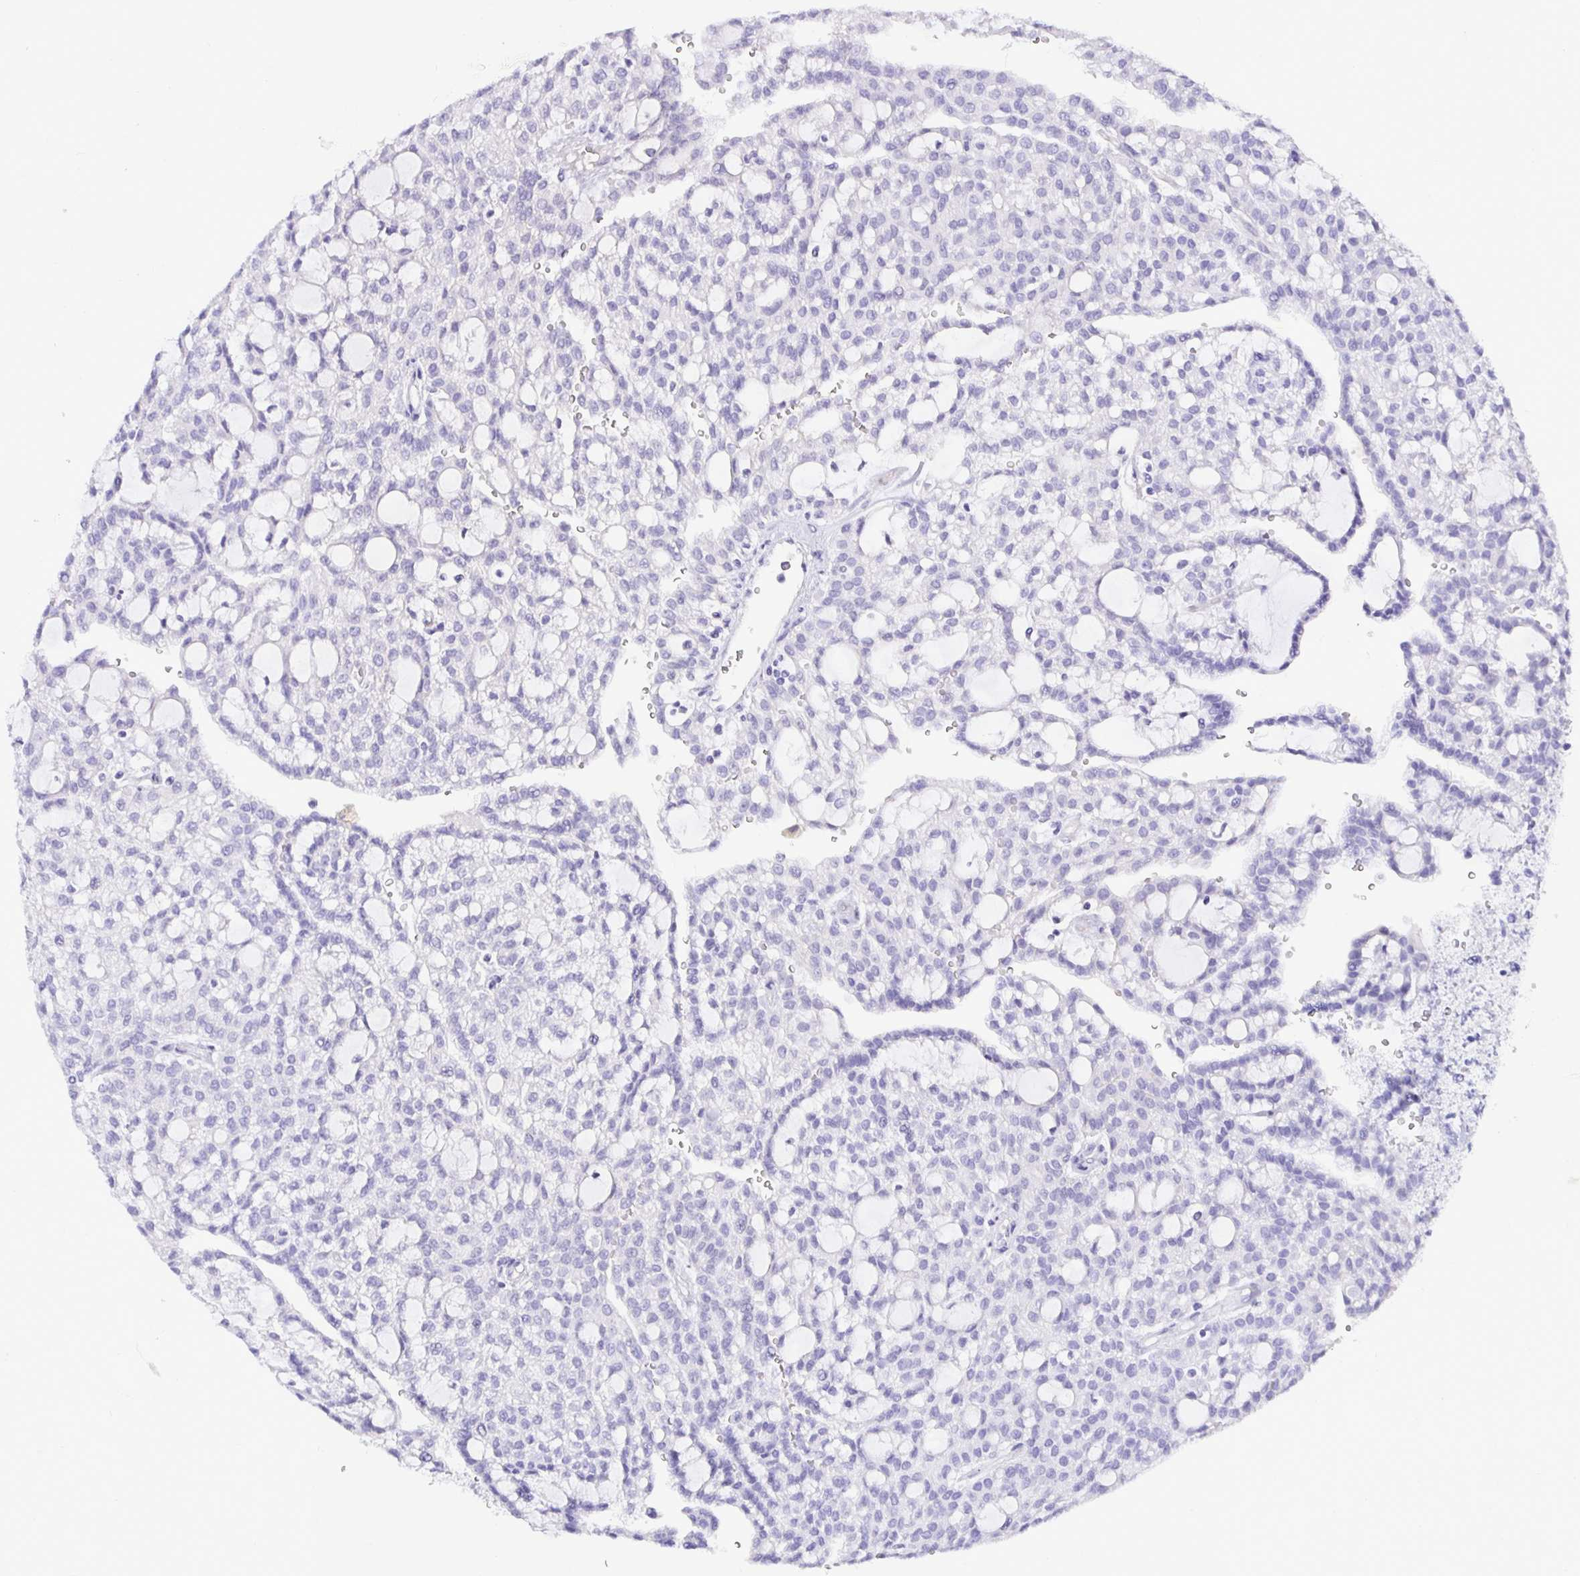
{"staining": {"intensity": "negative", "quantity": "none", "location": "none"}, "tissue": "renal cancer", "cell_type": "Tumor cells", "image_type": "cancer", "snomed": [{"axis": "morphology", "description": "Adenocarcinoma, NOS"}, {"axis": "topography", "description": "Kidney"}], "caption": "IHC micrograph of renal adenocarcinoma stained for a protein (brown), which displays no positivity in tumor cells.", "gene": "NUP188", "patient": {"sex": "male", "age": 63}}